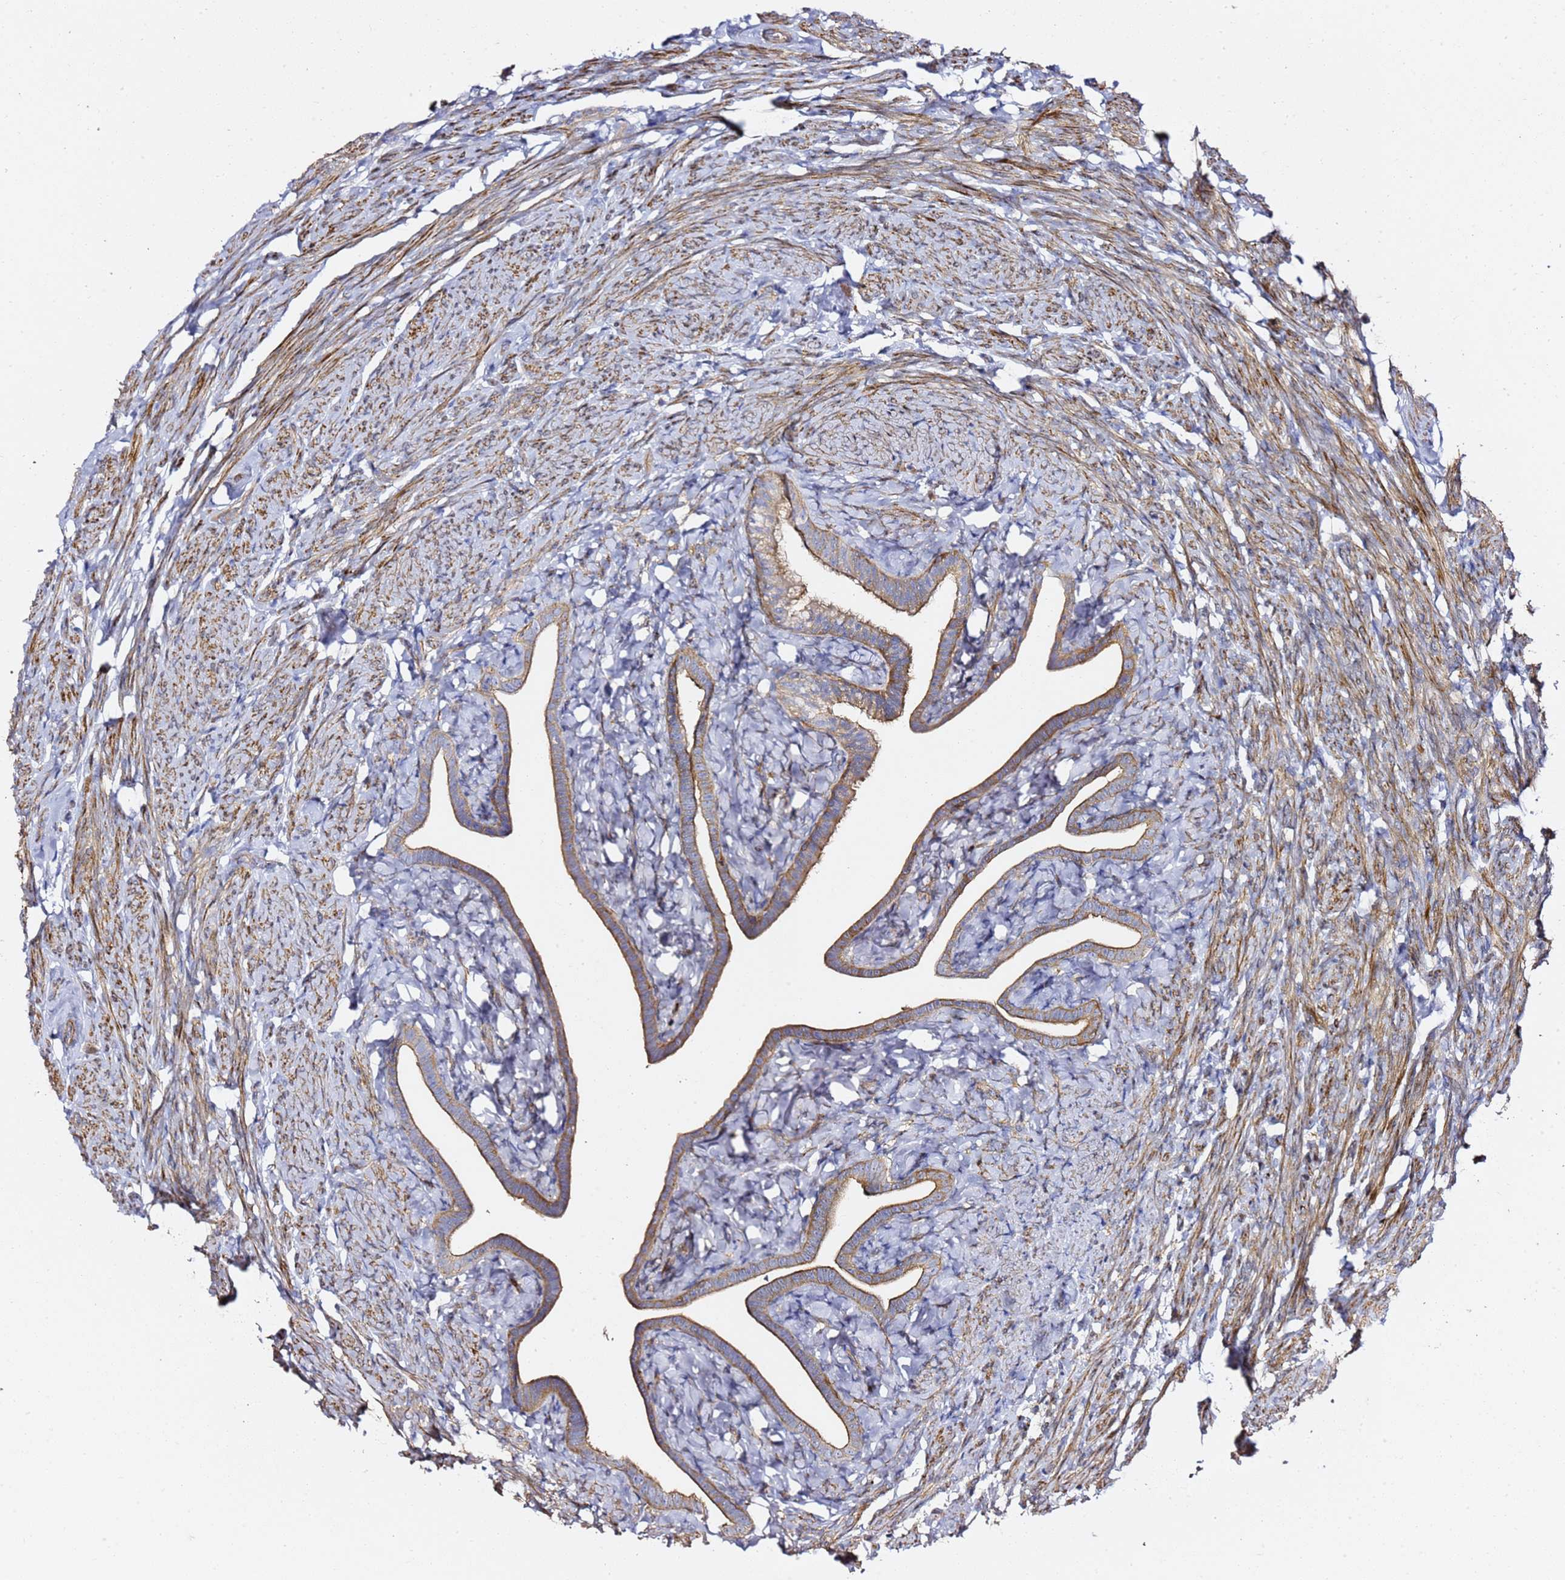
{"staining": {"intensity": "moderate", "quantity": ">75%", "location": "cytoplasmic/membranous"}, "tissue": "fallopian tube", "cell_type": "Glandular cells", "image_type": "normal", "snomed": [{"axis": "morphology", "description": "Normal tissue, NOS"}, {"axis": "topography", "description": "Fallopian tube"}], "caption": "Glandular cells show medium levels of moderate cytoplasmic/membranous staining in approximately >75% of cells in benign fallopian tube. The staining was performed using DAB (3,3'-diaminobenzidine) to visualize the protein expression in brown, while the nuclei were stained in blue with hematoxylin (Magnification: 20x).", "gene": "ZFP36L2", "patient": {"sex": "female", "age": 69}}